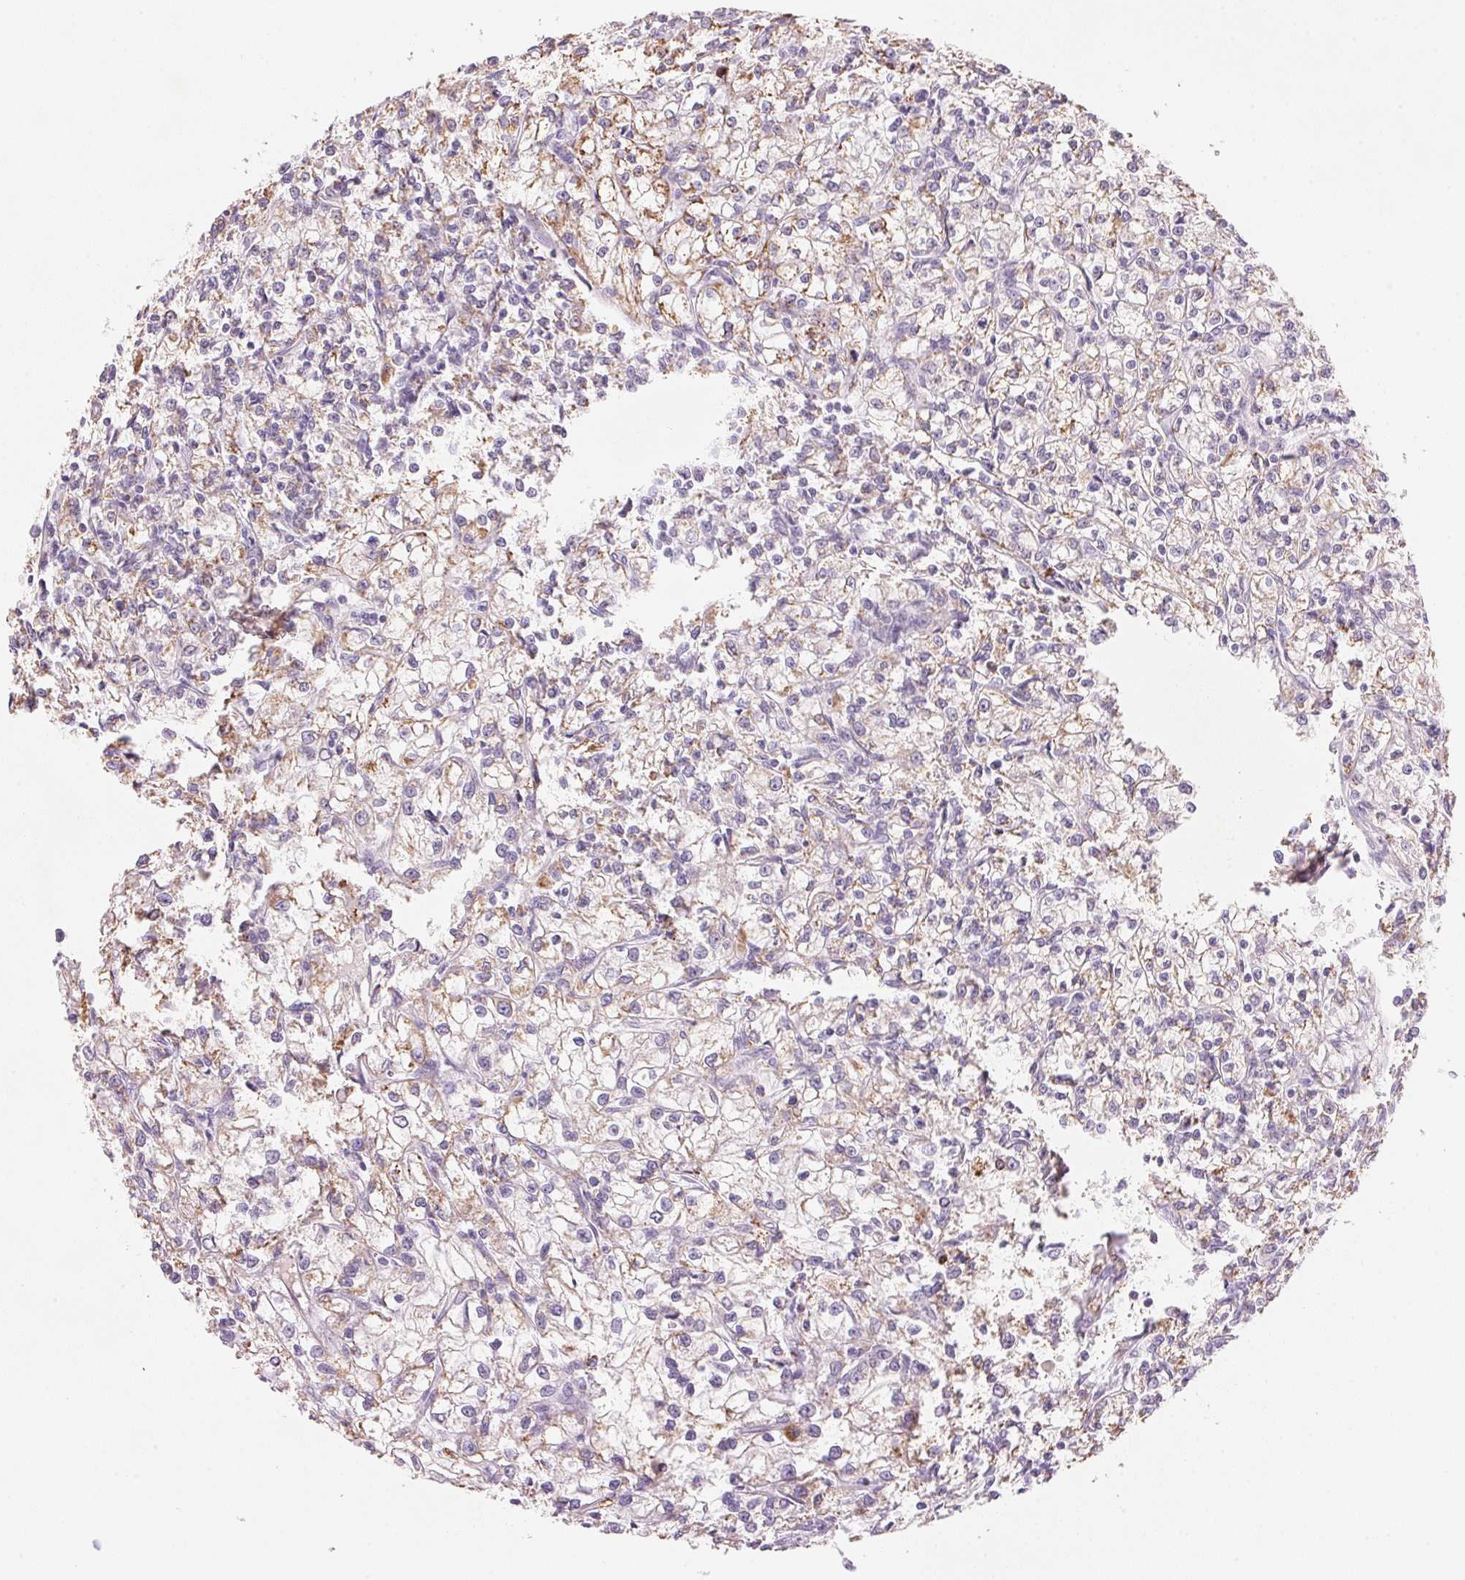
{"staining": {"intensity": "moderate", "quantity": "<25%", "location": "cytoplasmic/membranous"}, "tissue": "renal cancer", "cell_type": "Tumor cells", "image_type": "cancer", "snomed": [{"axis": "morphology", "description": "Adenocarcinoma, NOS"}, {"axis": "topography", "description": "Kidney"}], "caption": "A micrograph showing moderate cytoplasmic/membranous expression in about <25% of tumor cells in renal cancer, as visualized by brown immunohistochemical staining.", "gene": "CYP11B1", "patient": {"sex": "female", "age": 59}}